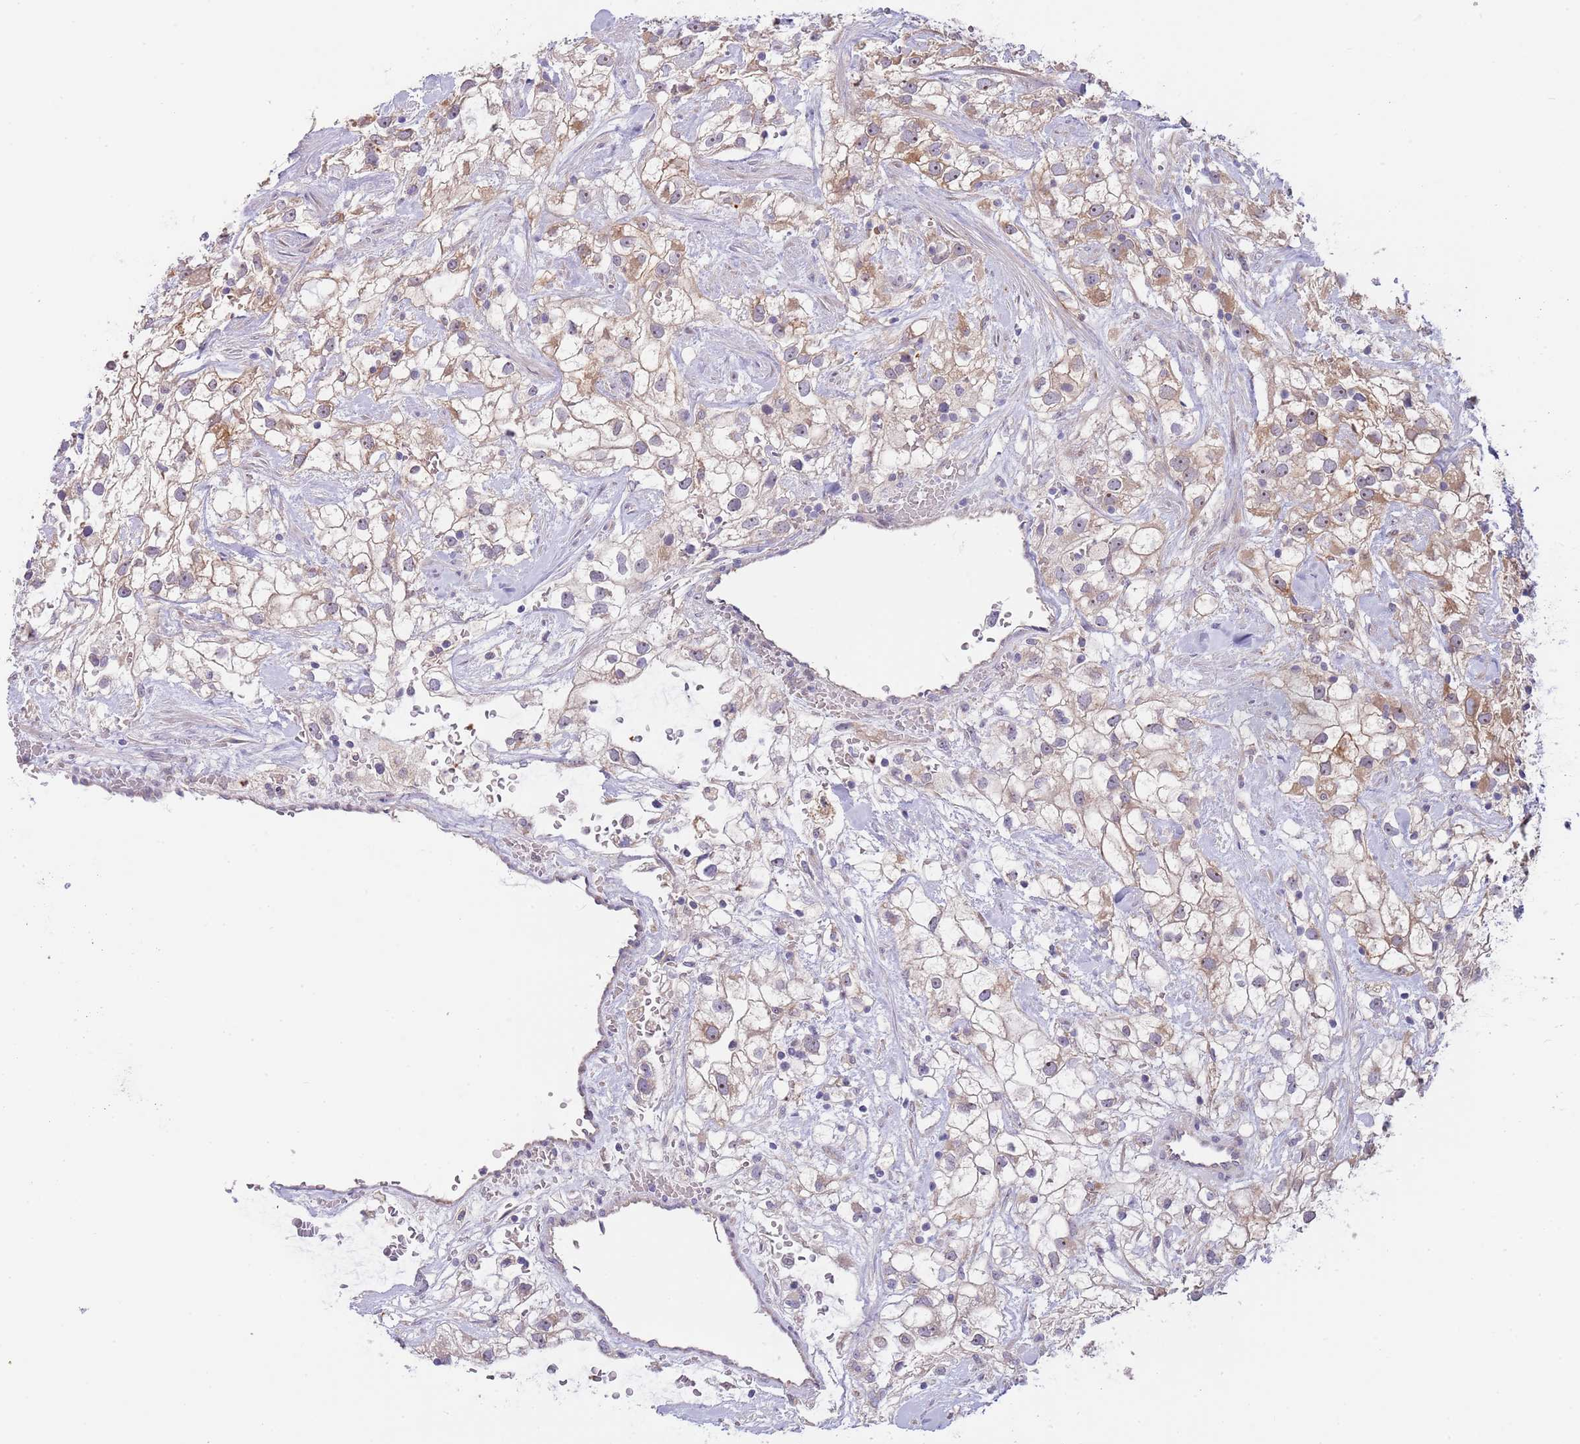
{"staining": {"intensity": "weak", "quantity": "25%-75%", "location": "cytoplasmic/membranous"}, "tissue": "renal cancer", "cell_type": "Tumor cells", "image_type": "cancer", "snomed": [{"axis": "morphology", "description": "Adenocarcinoma, NOS"}, {"axis": "topography", "description": "Kidney"}], "caption": "Renal cancer (adenocarcinoma) stained with DAB (3,3'-diaminobenzidine) immunohistochemistry (IHC) reveals low levels of weak cytoplasmic/membranous expression in approximately 25%-75% of tumor cells.", "gene": "AP1S2", "patient": {"sex": "male", "age": 59}}